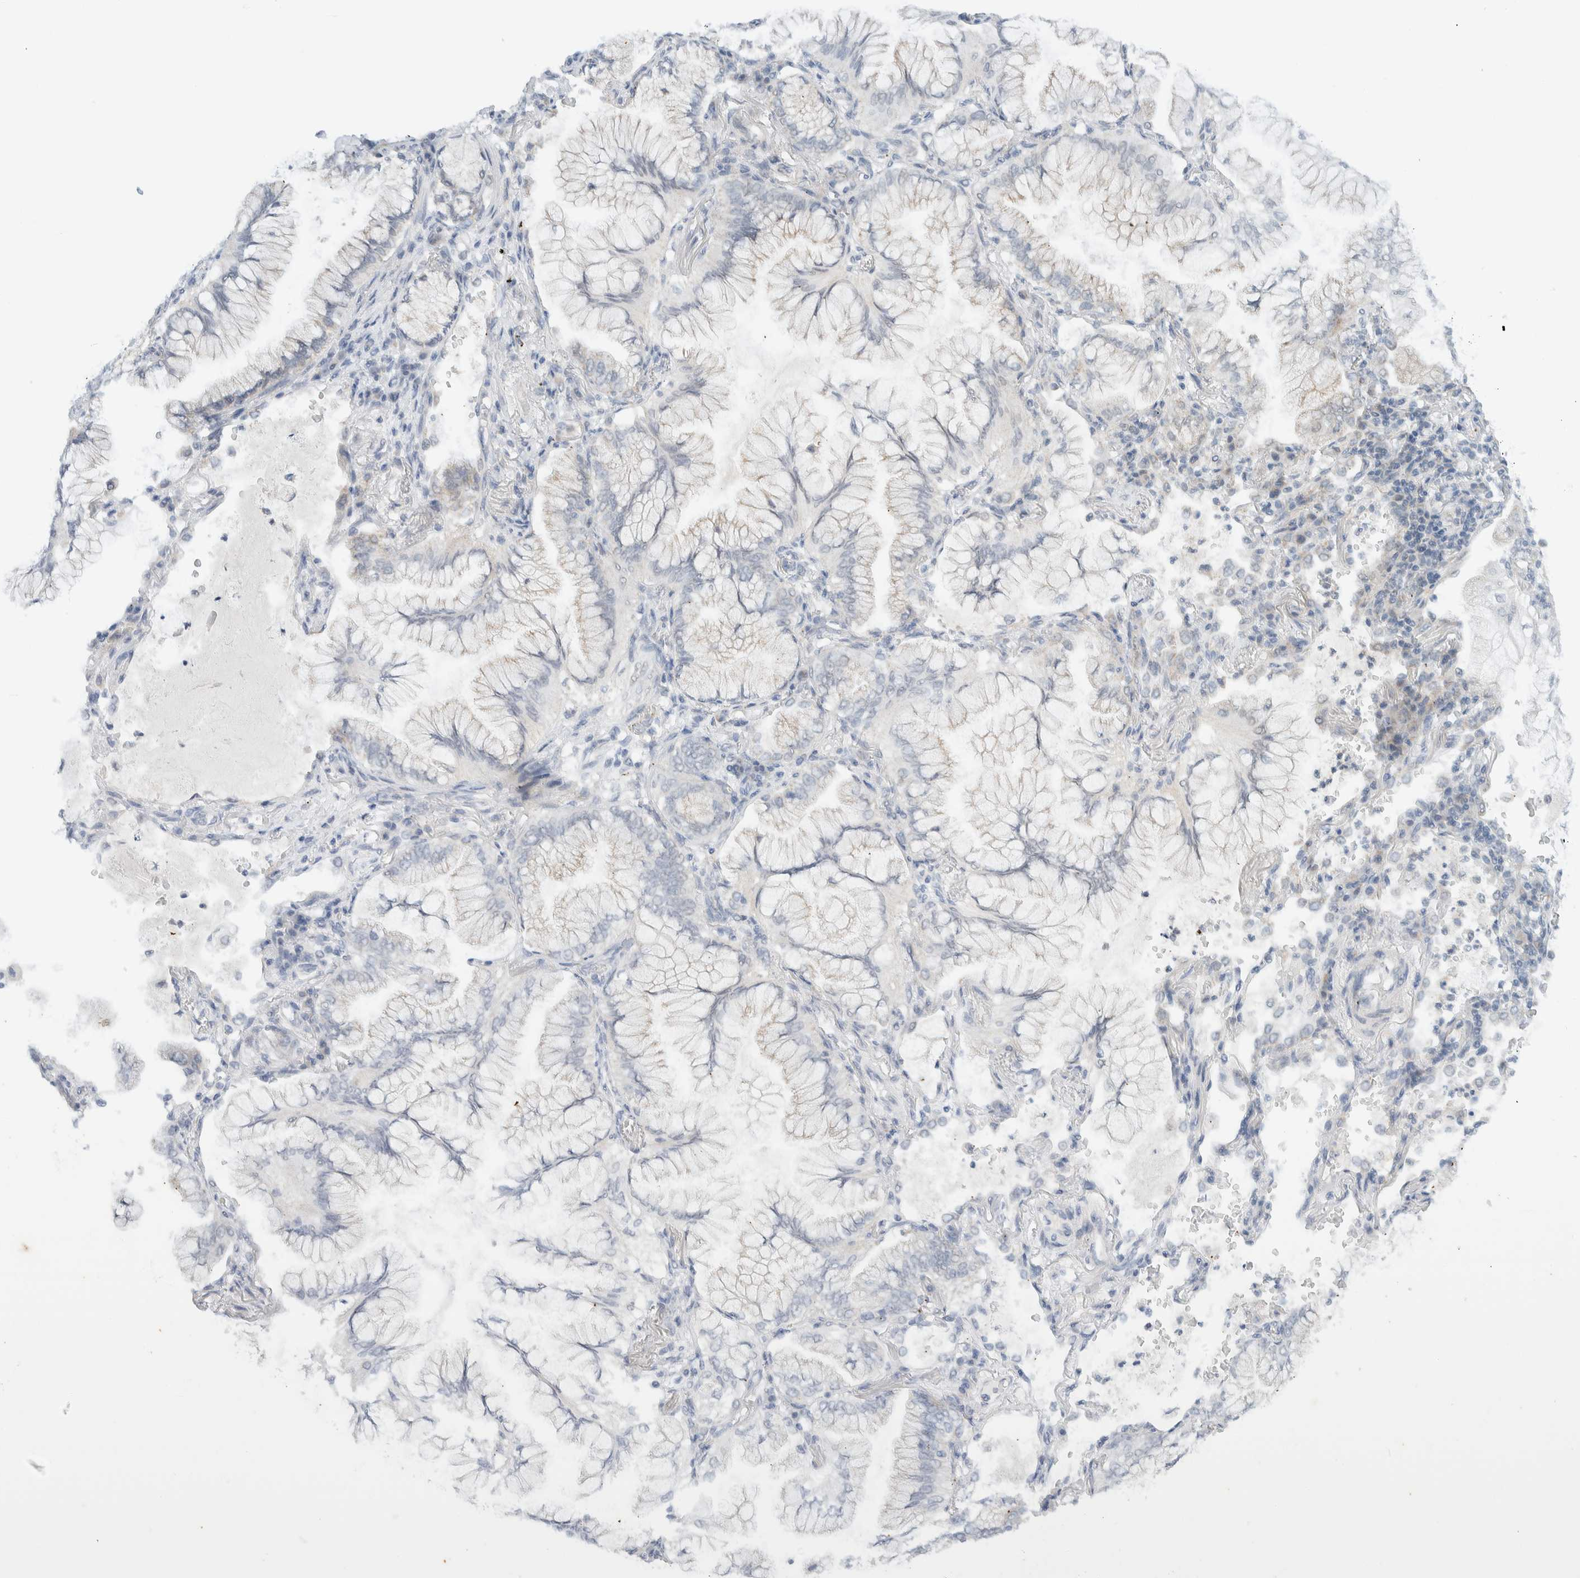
{"staining": {"intensity": "negative", "quantity": "none", "location": "none"}, "tissue": "lung cancer", "cell_type": "Tumor cells", "image_type": "cancer", "snomed": [{"axis": "morphology", "description": "Adenocarcinoma, NOS"}, {"axis": "topography", "description": "Lung"}], "caption": "Tumor cells show no significant protein expression in lung cancer (adenocarcinoma).", "gene": "MRPL41", "patient": {"sex": "female", "age": 70}}